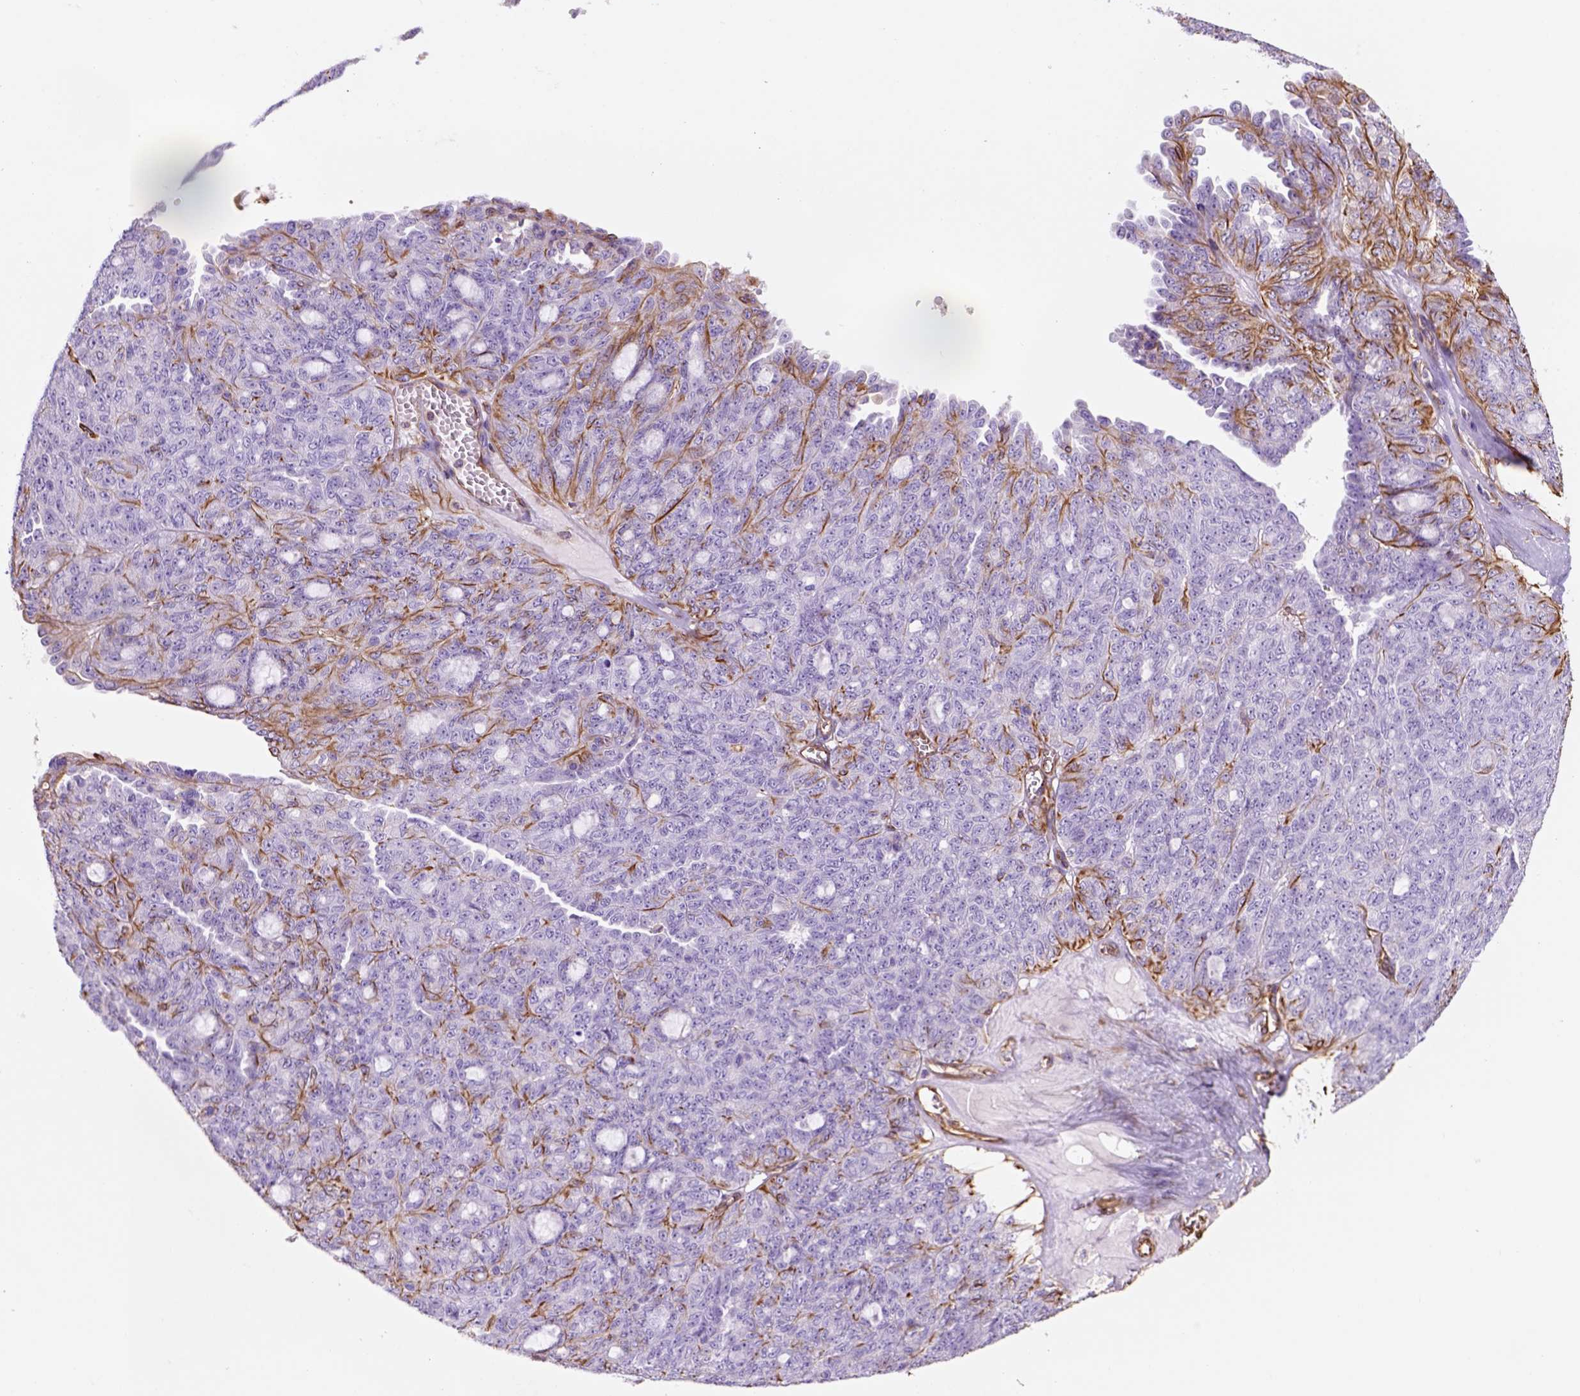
{"staining": {"intensity": "negative", "quantity": "none", "location": "none"}, "tissue": "ovarian cancer", "cell_type": "Tumor cells", "image_type": "cancer", "snomed": [{"axis": "morphology", "description": "Cystadenocarcinoma, serous, NOS"}, {"axis": "topography", "description": "Ovary"}], "caption": "This photomicrograph is of ovarian cancer stained with immunohistochemistry (IHC) to label a protein in brown with the nuclei are counter-stained blue. There is no expression in tumor cells.", "gene": "ZZZ3", "patient": {"sex": "female", "age": 71}}